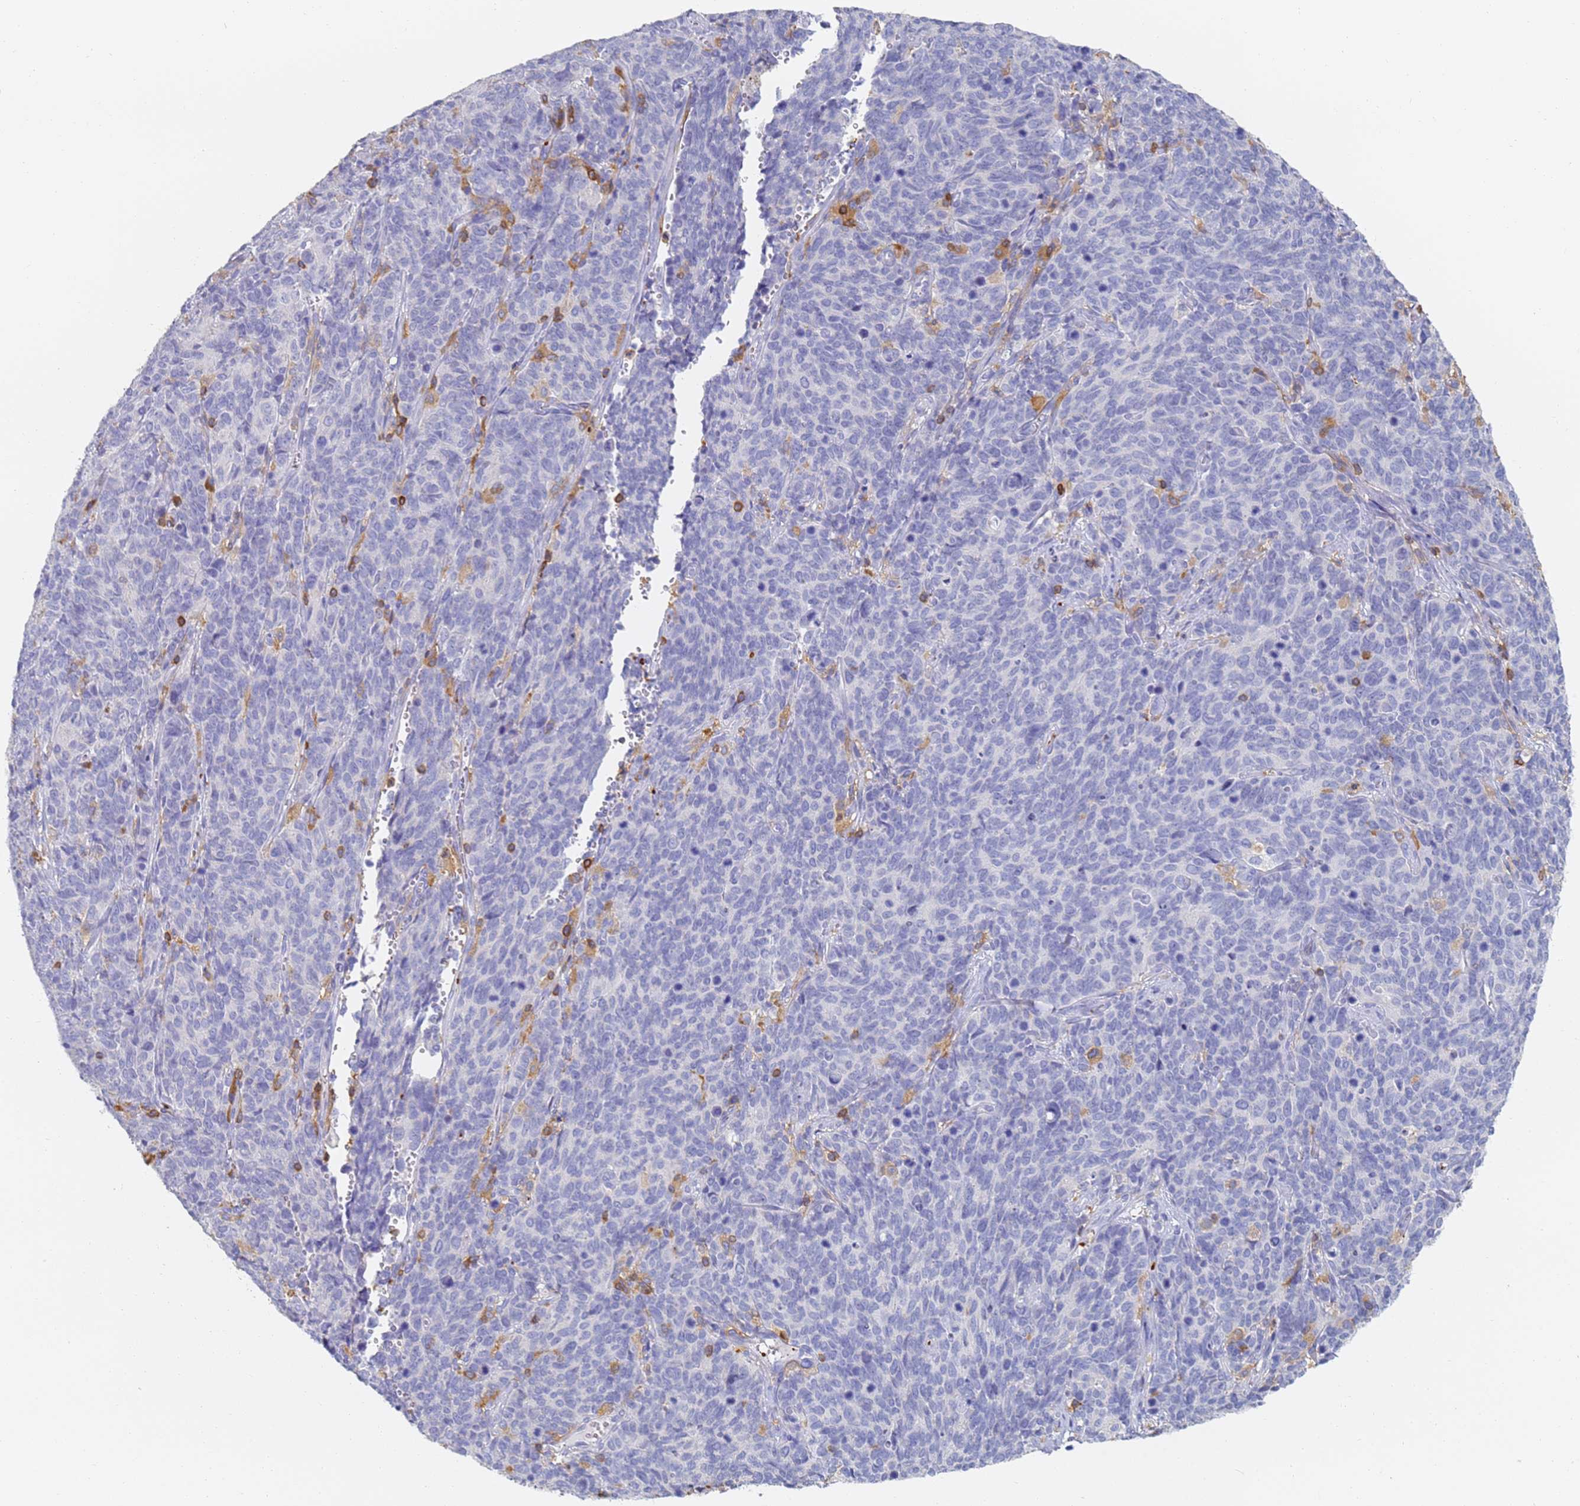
{"staining": {"intensity": "negative", "quantity": "none", "location": "none"}, "tissue": "cervical cancer", "cell_type": "Tumor cells", "image_type": "cancer", "snomed": [{"axis": "morphology", "description": "Squamous cell carcinoma, NOS"}, {"axis": "topography", "description": "Cervix"}], "caption": "The immunohistochemistry micrograph has no significant positivity in tumor cells of squamous cell carcinoma (cervical) tissue.", "gene": "BIN2", "patient": {"sex": "female", "age": 60}}